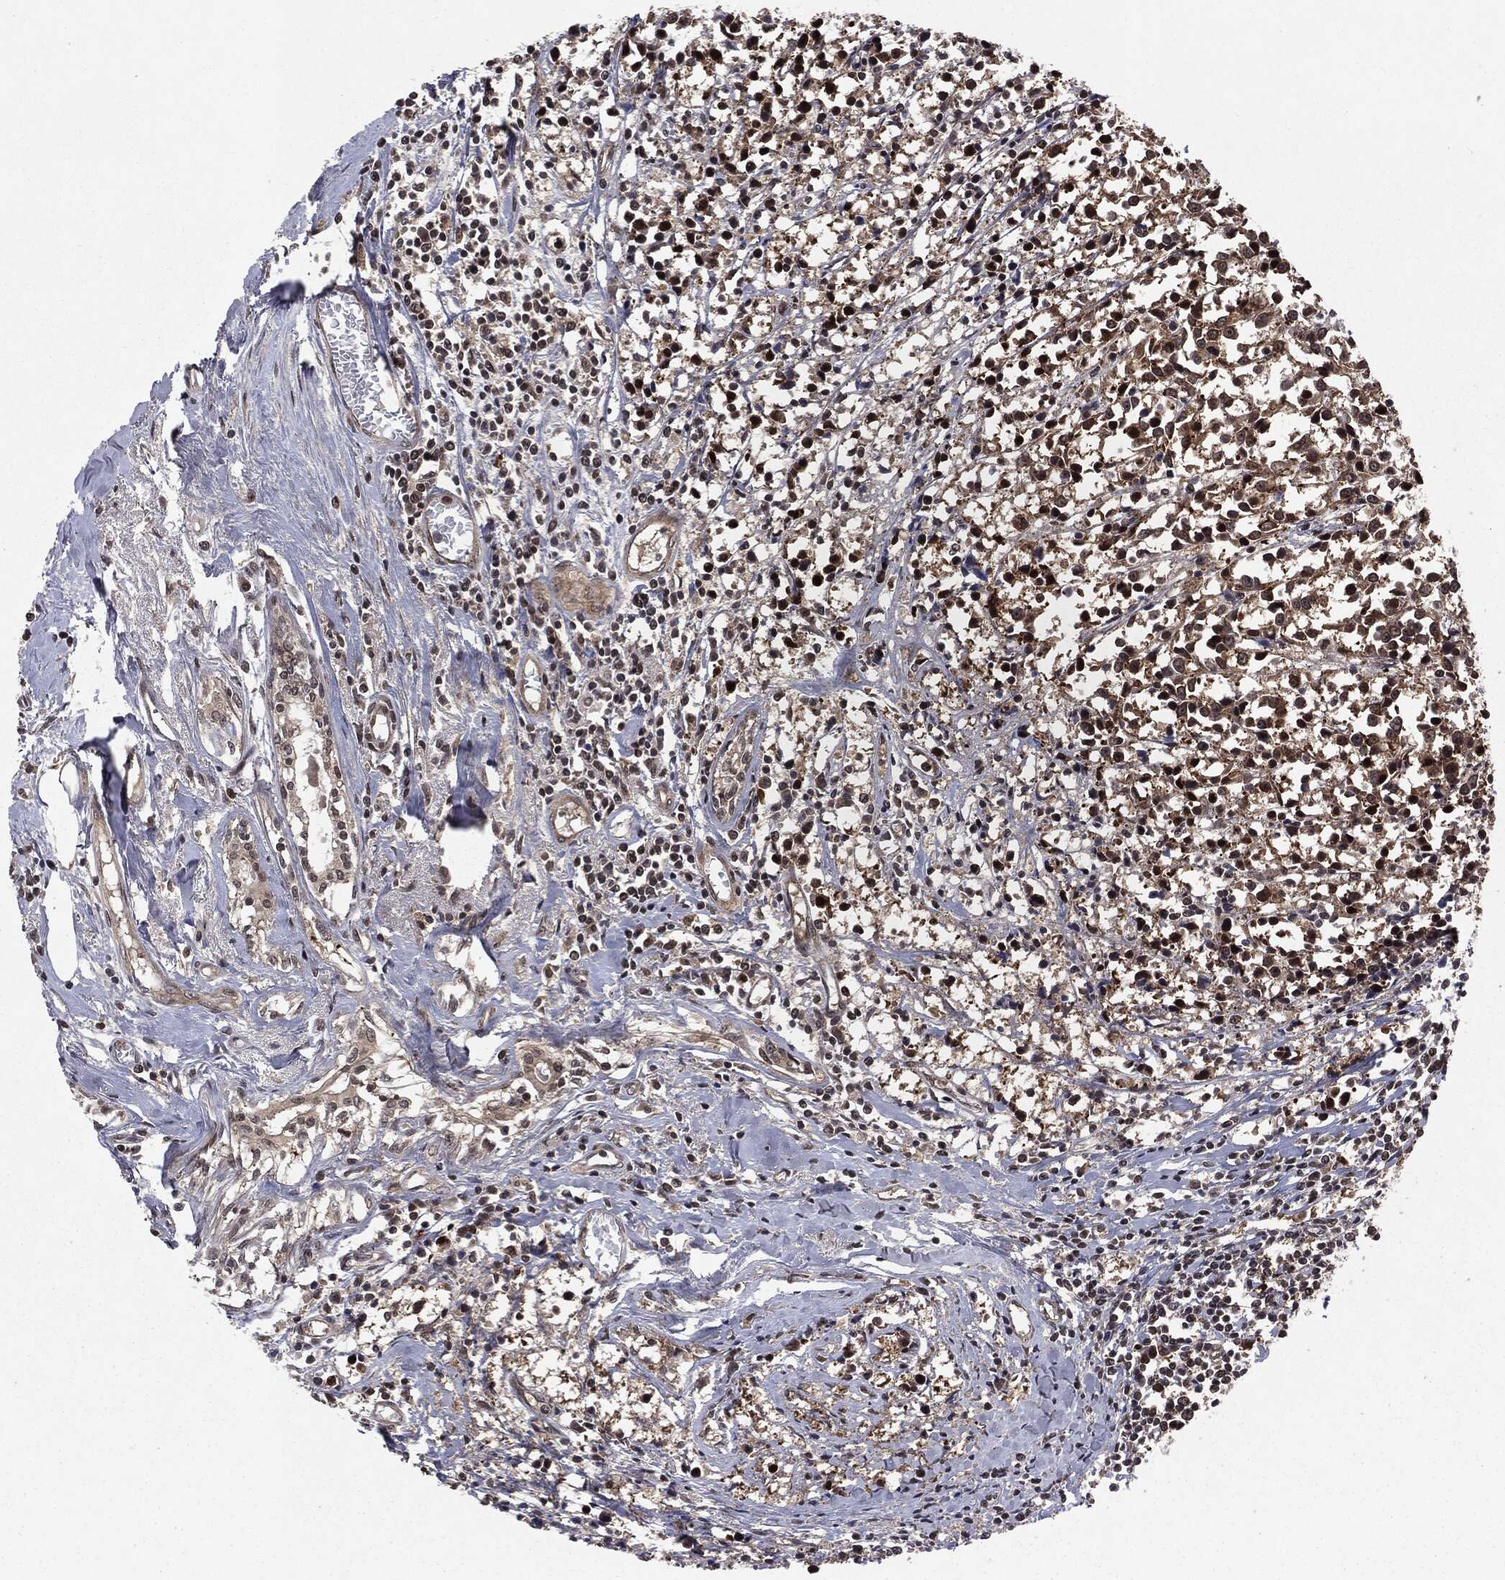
{"staining": {"intensity": "strong", "quantity": "25%-75%", "location": "cytoplasmic/membranous,nuclear"}, "tissue": "breast cancer", "cell_type": "Tumor cells", "image_type": "cancer", "snomed": [{"axis": "morphology", "description": "Duct carcinoma"}, {"axis": "topography", "description": "Breast"}], "caption": "A histopathology image of human breast invasive ductal carcinoma stained for a protein displays strong cytoplasmic/membranous and nuclear brown staining in tumor cells.", "gene": "STAU2", "patient": {"sex": "female", "age": 80}}